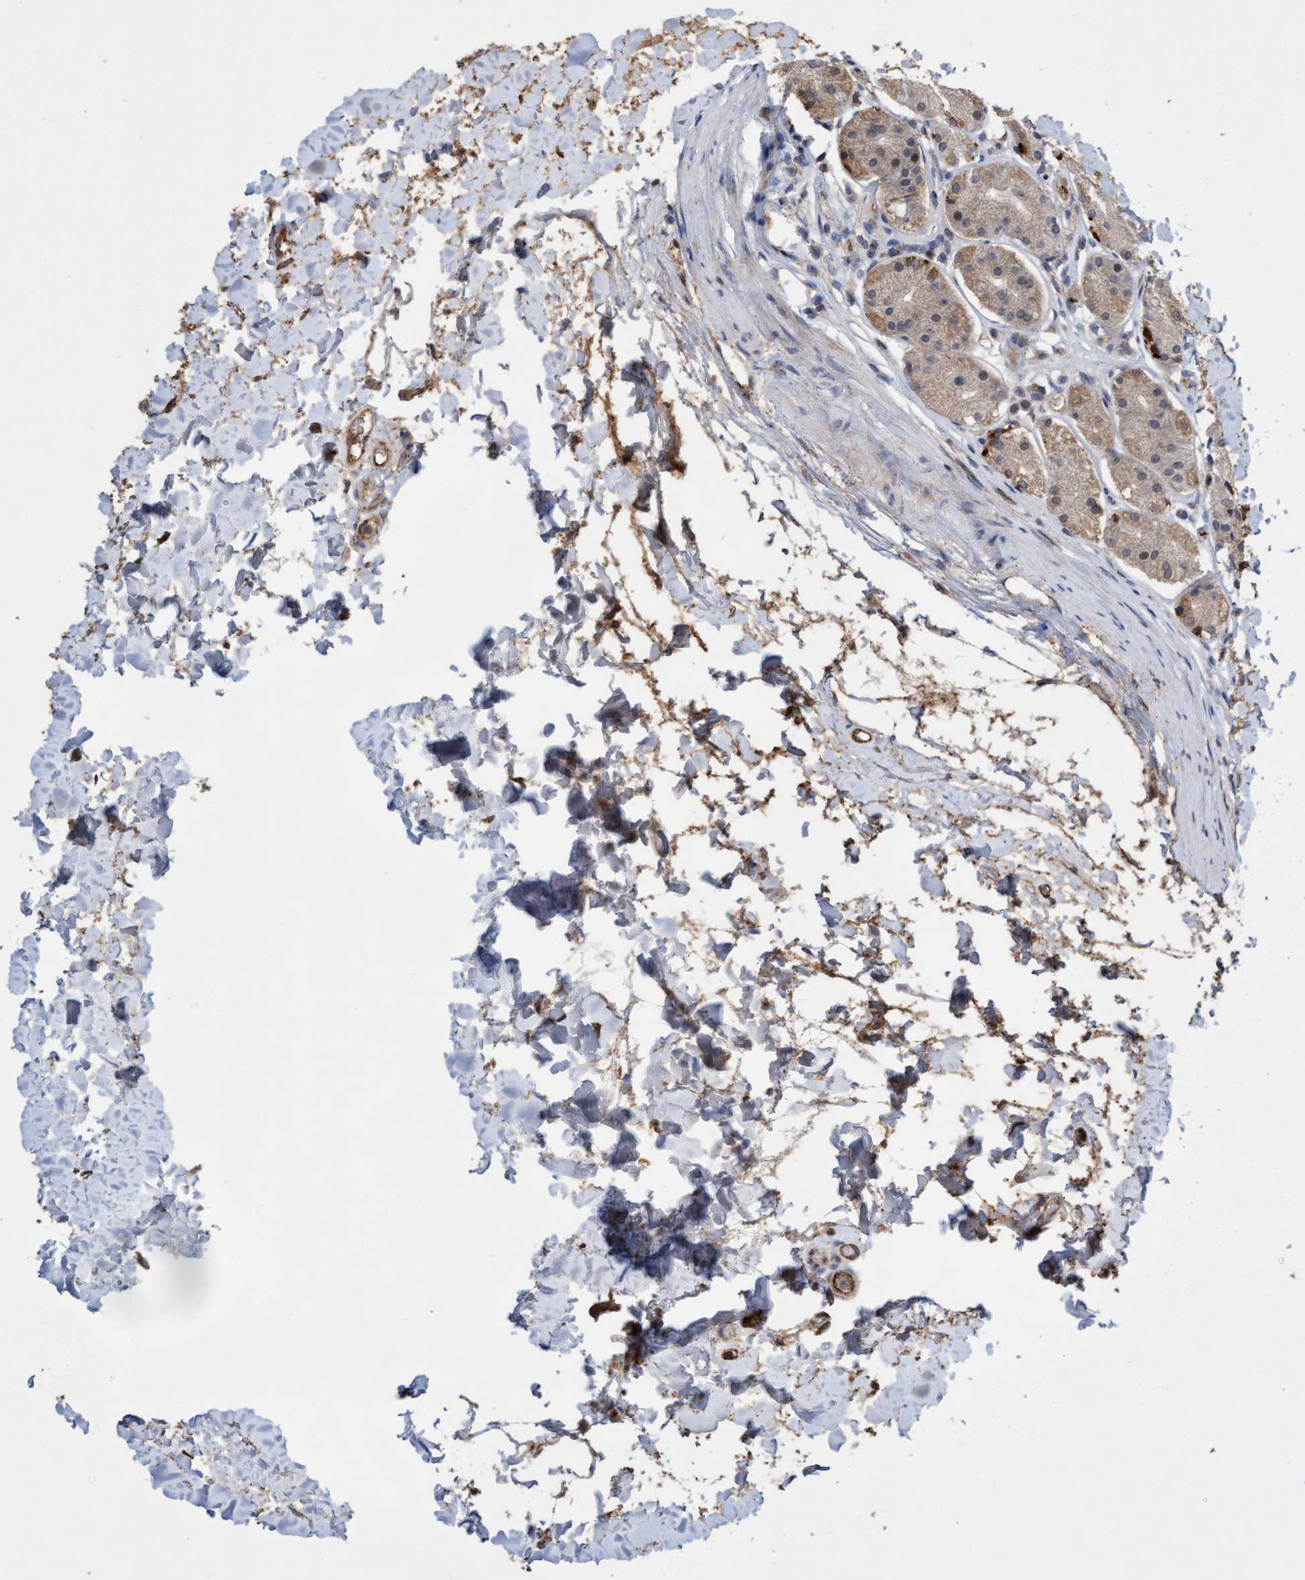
{"staining": {"intensity": "weak", "quantity": ">75%", "location": "cytoplasmic/membranous,nuclear"}, "tissue": "stomach", "cell_type": "Glandular cells", "image_type": "normal", "snomed": [{"axis": "morphology", "description": "Normal tissue, NOS"}, {"axis": "topography", "description": "Stomach"}, {"axis": "topography", "description": "Stomach, lower"}], "caption": "A brown stain highlights weak cytoplasmic/membranous,nuclear expression of a protein in glandular cells of normal human stomach. (DAB (3,3'-diaminobenzidine) IHC with brightfield microscopy, high magnification).", "gene": "ITFG1", "patient": {"sex": "female", "age": 56}}